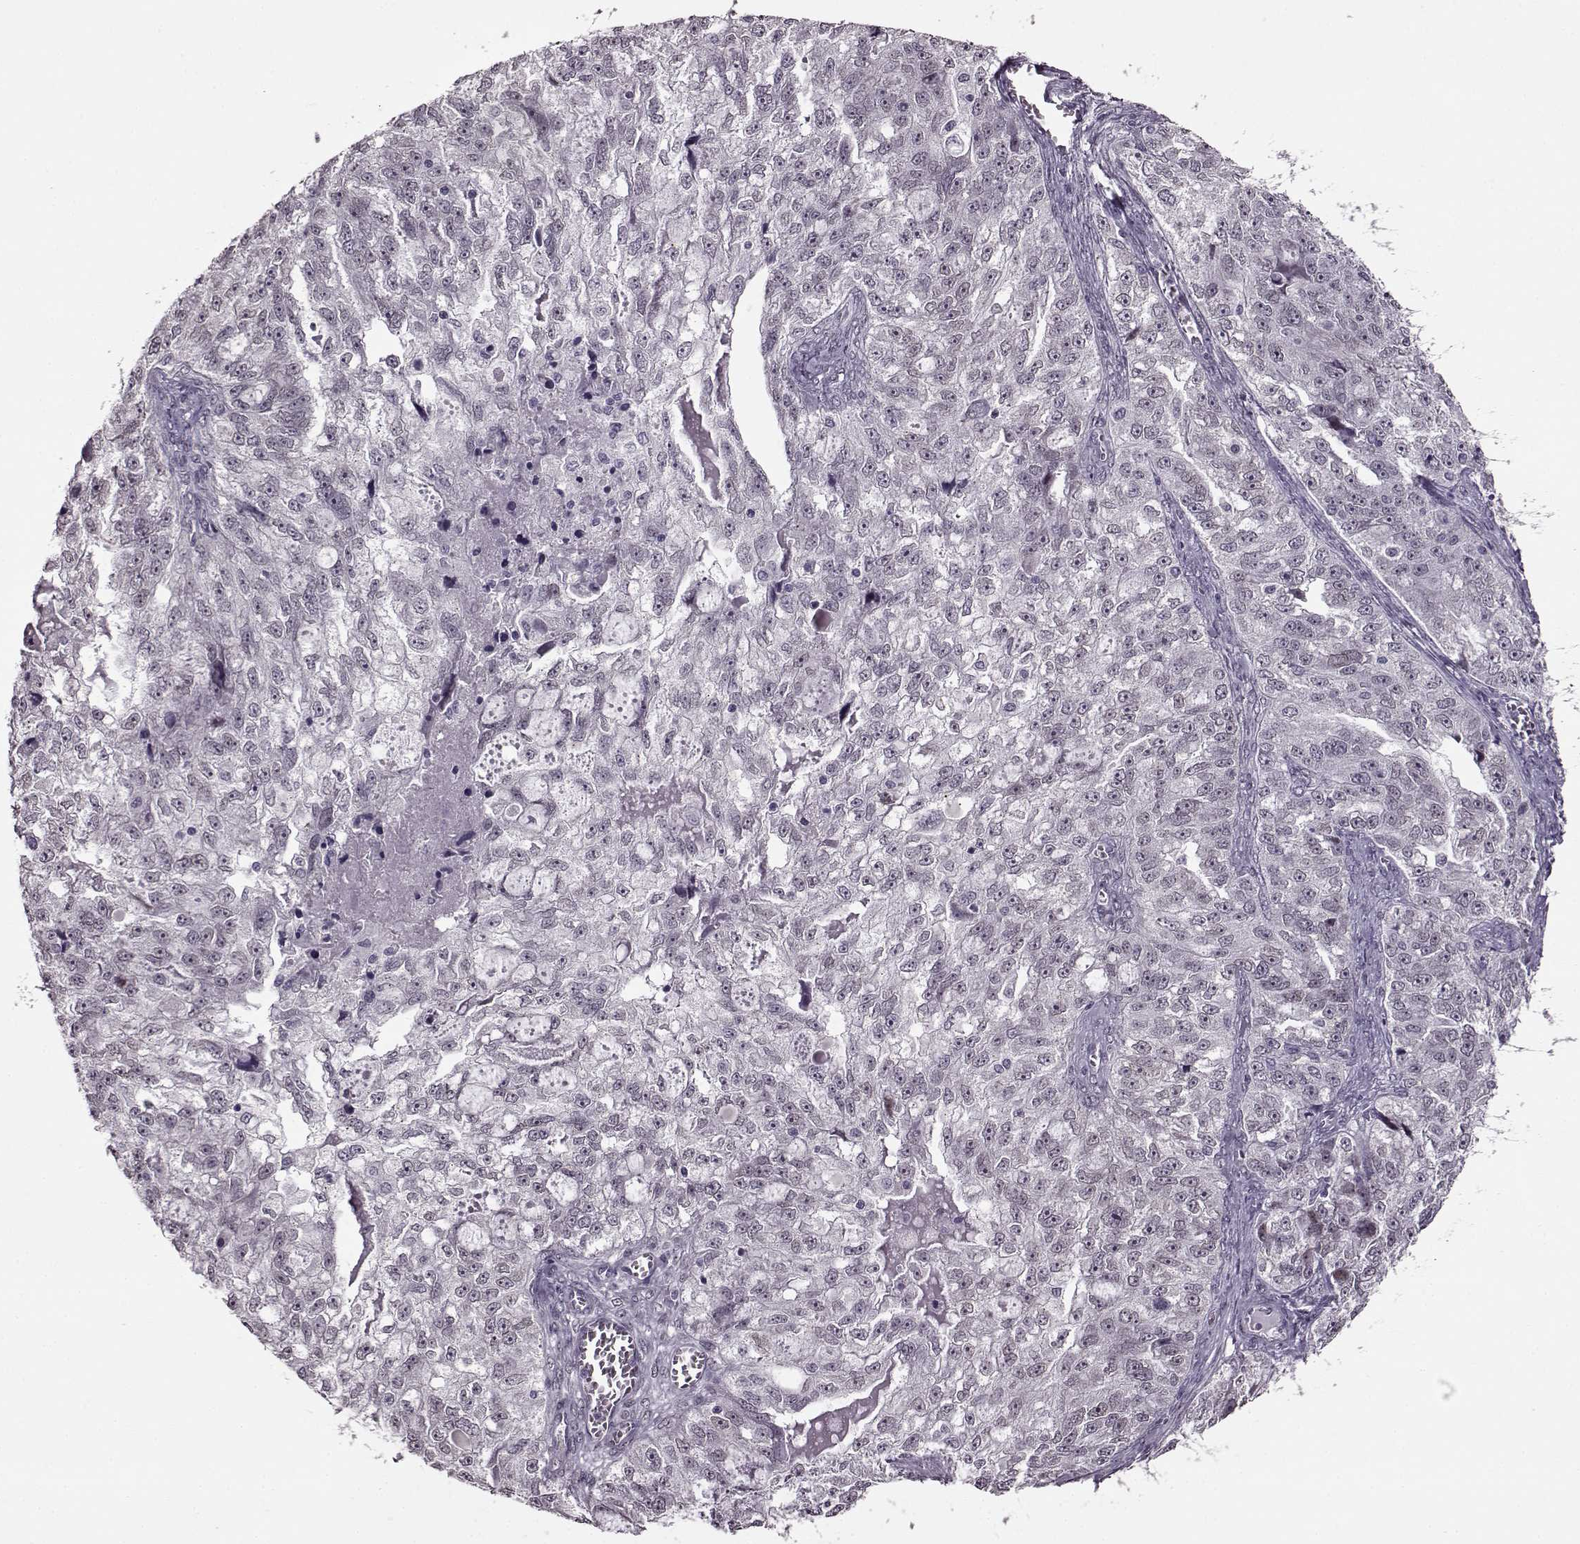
{"staining": {"intensity": "negative", "quantity": "none", "location": "none"}, "tissue": "ovarian cancer", "cell_type": "Tumor cells", "image_type": "cancer", "snomed": [{"axis": "morphology", "description": "Cystadenocarcinoma, serous, NOS"}, {"axis": "topography", "description": "Ovary"}], "caption": "Tumor cells show no significant protein positivity in ovarian serous cystadenocarcinoma. Brightfield microscopy of immunohistochemistry stained with DAB (brown) and hematoxylin (blue), captured at high magnification.", "gene": "STX1B", "patient": {"sex": "female", "age": 51}}